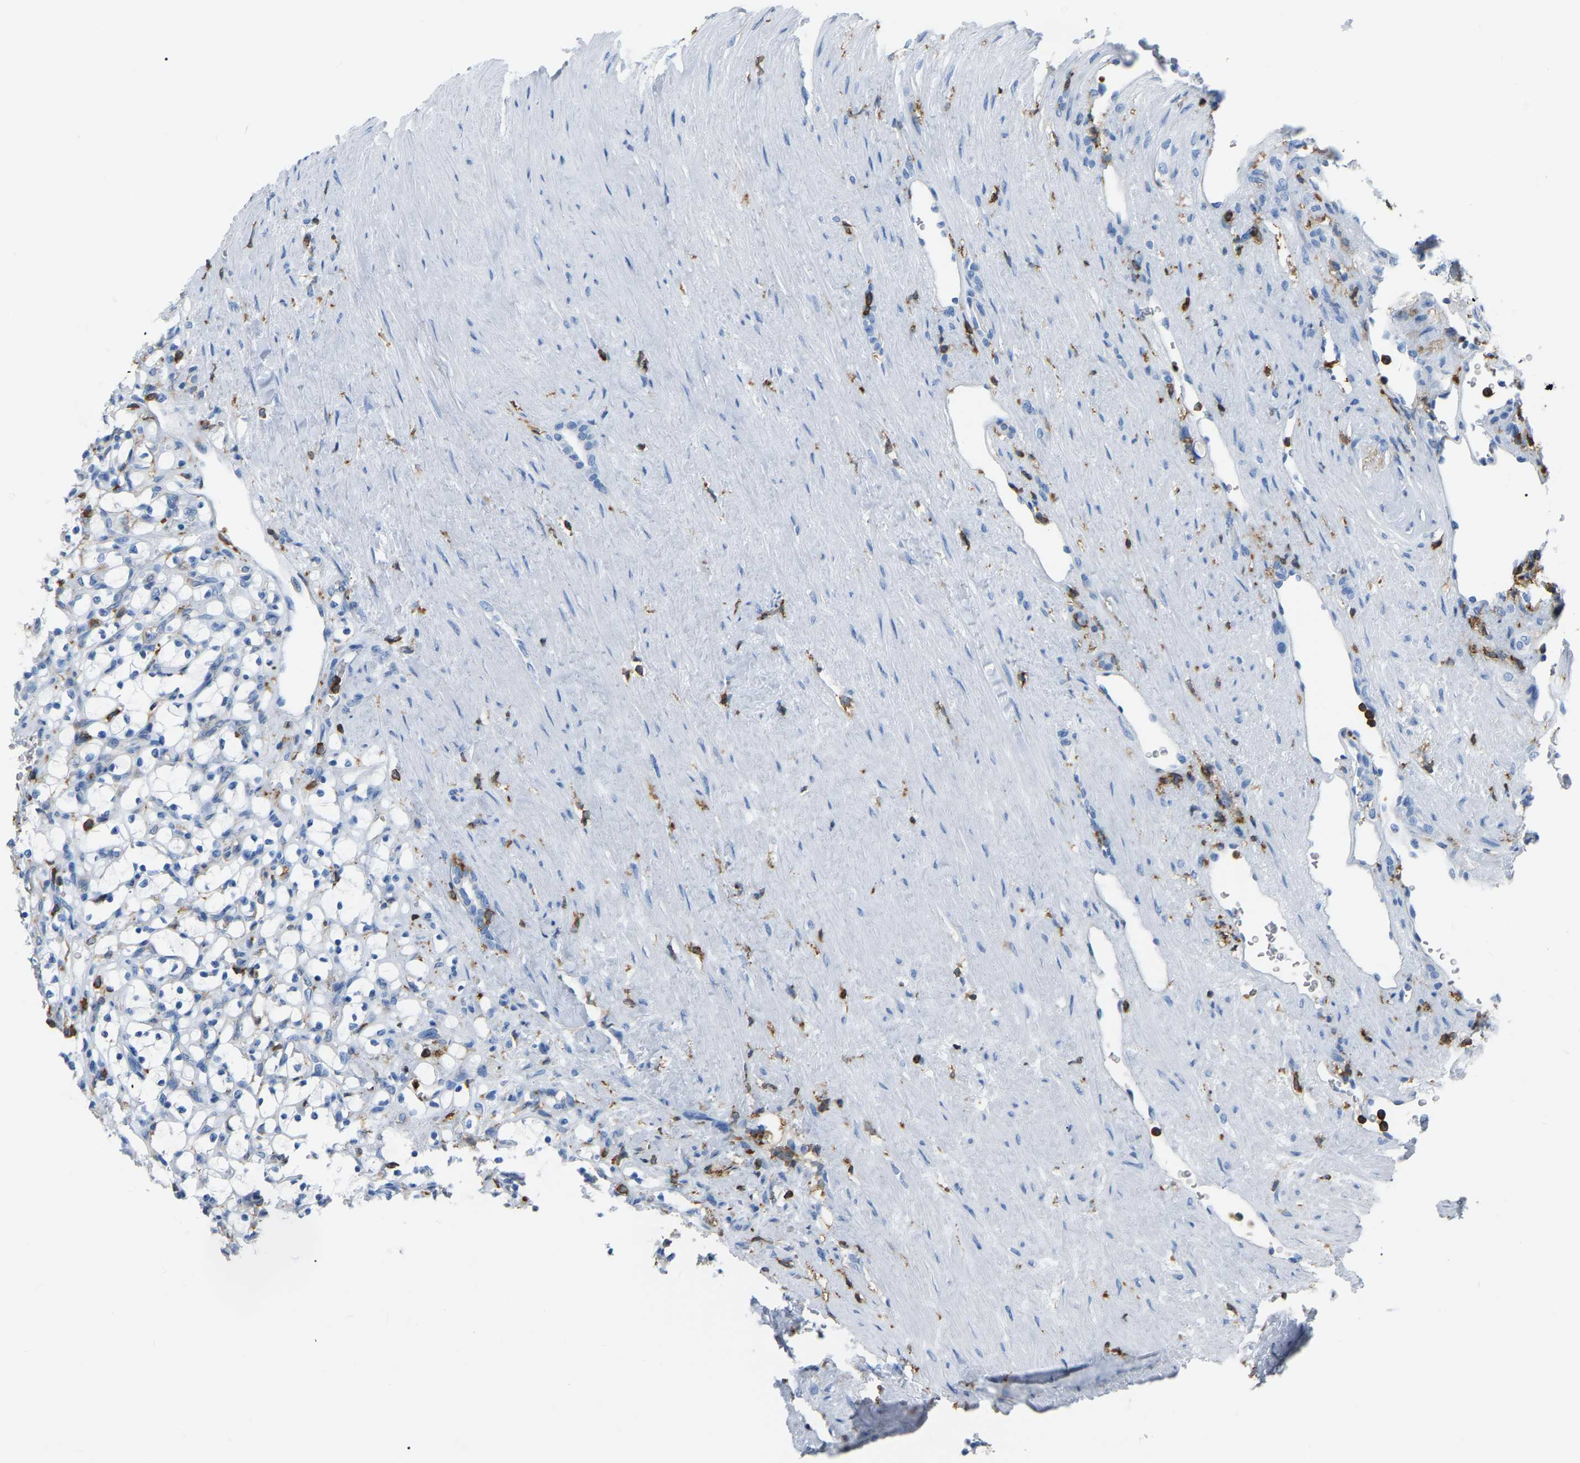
{"staining": {"intensity": "negative", "quantity": "none", "location": "none"}, "tissue": "renal cancer", "cell_type": "Tumor cells", "image_type": "cancer", "snomed": [{"axis": "morphology", "description": "Adenocarcinoma, NOS"}, {"axis": "topography", "description": "Kidney"}], "caption": "The photomicrograph reveals no staining of tumor cells in renal adenocarcinoma.", "gene": "ARHGAP45", "patient": {"sex": "female", "age": 69}}